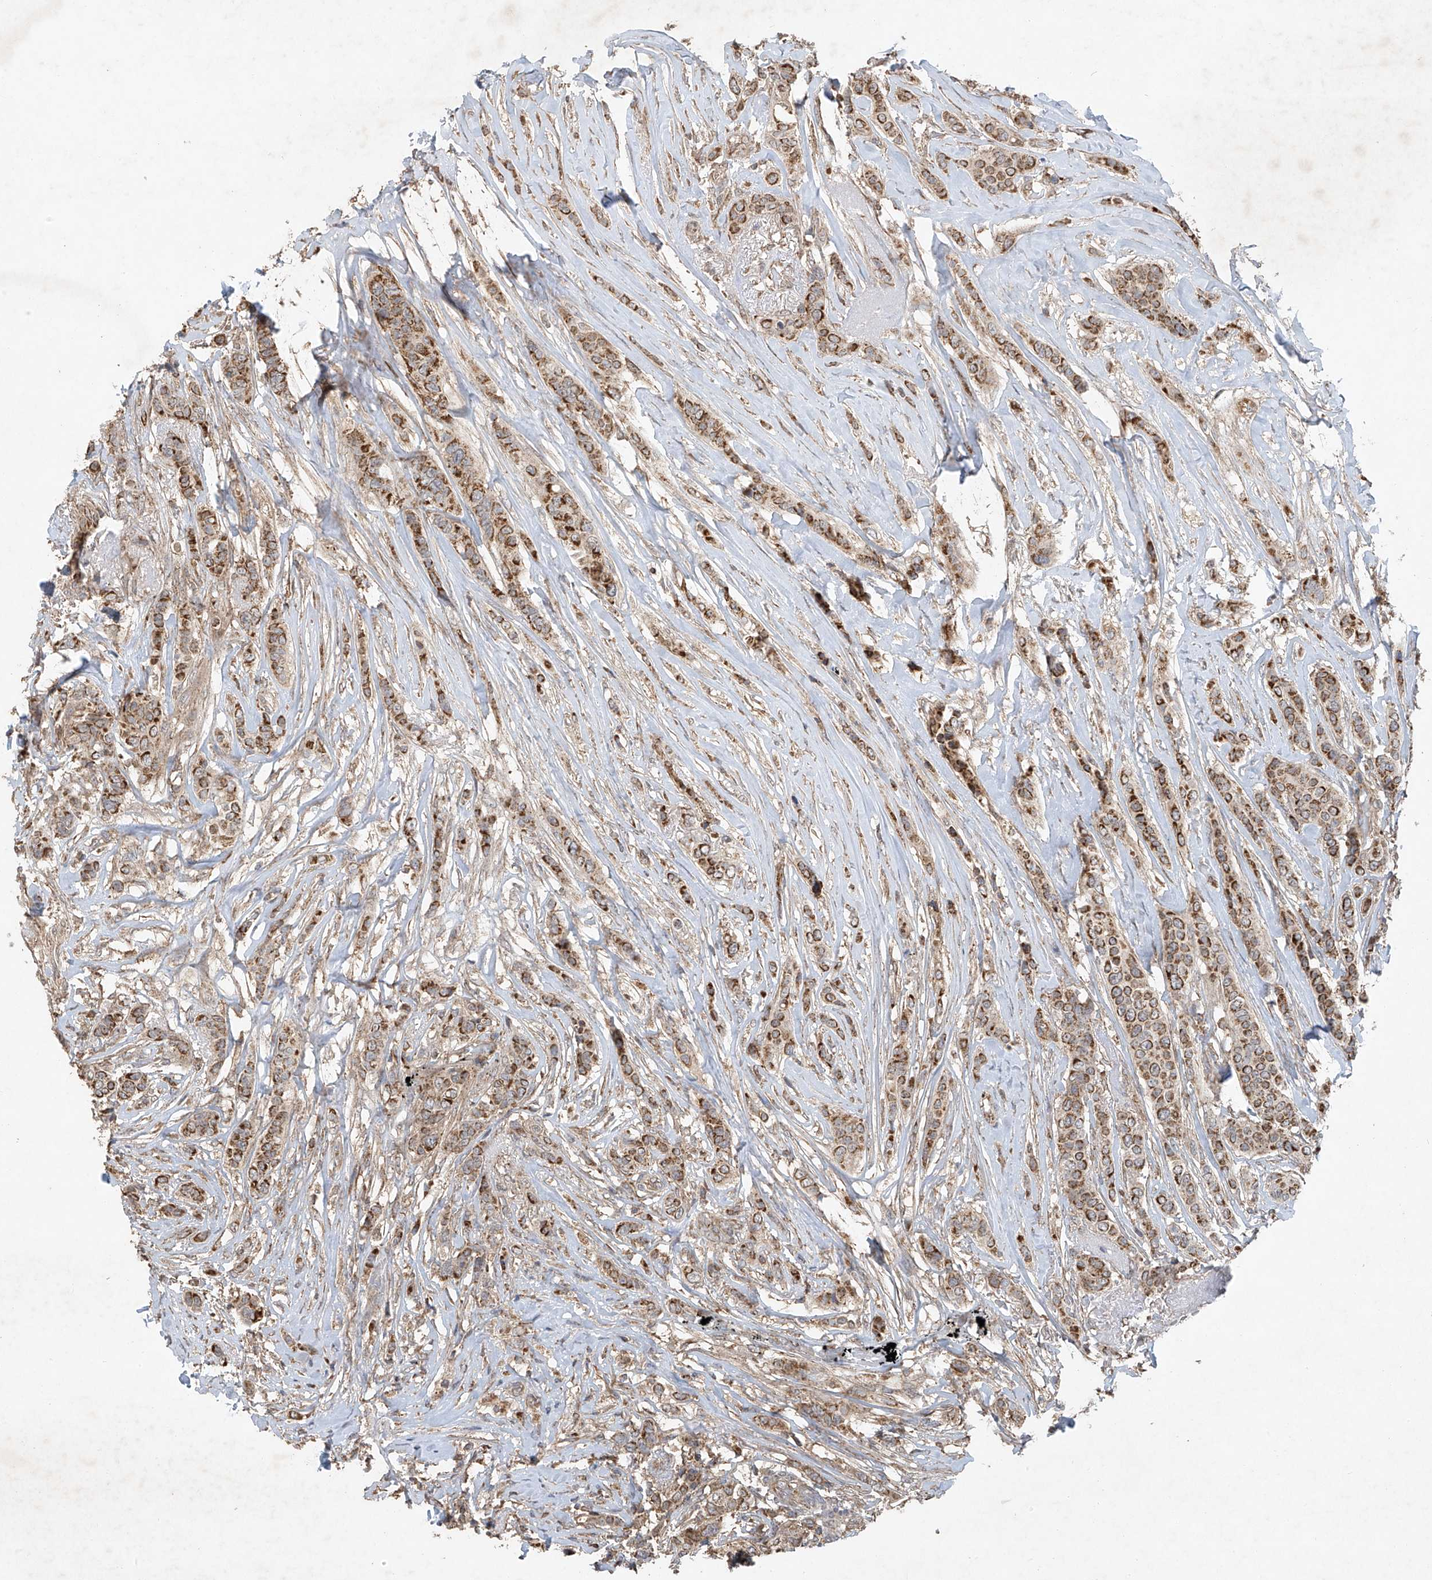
{"staining": {"intensity": "moderate", "quantity": ">75%", "location": "cytoplasmic/membranous"}, "tissue": "breast cancer", "cell_type": "Tumor cells", "image_type": "cancer", "snomed": [{"axis": "morphology", "description": "Lobular carcinoma"}, {"axis": "topography", "description": "Breast"}], "caption": "Immunohistochemical staining of human lobular carcinoma (breast) reveals medium levels of moderate cytoplasmic/membranous positivity in about >75% of tumor cells.", "gene": "UQCC1", "patient": {"sex": "female", "age": 51}}